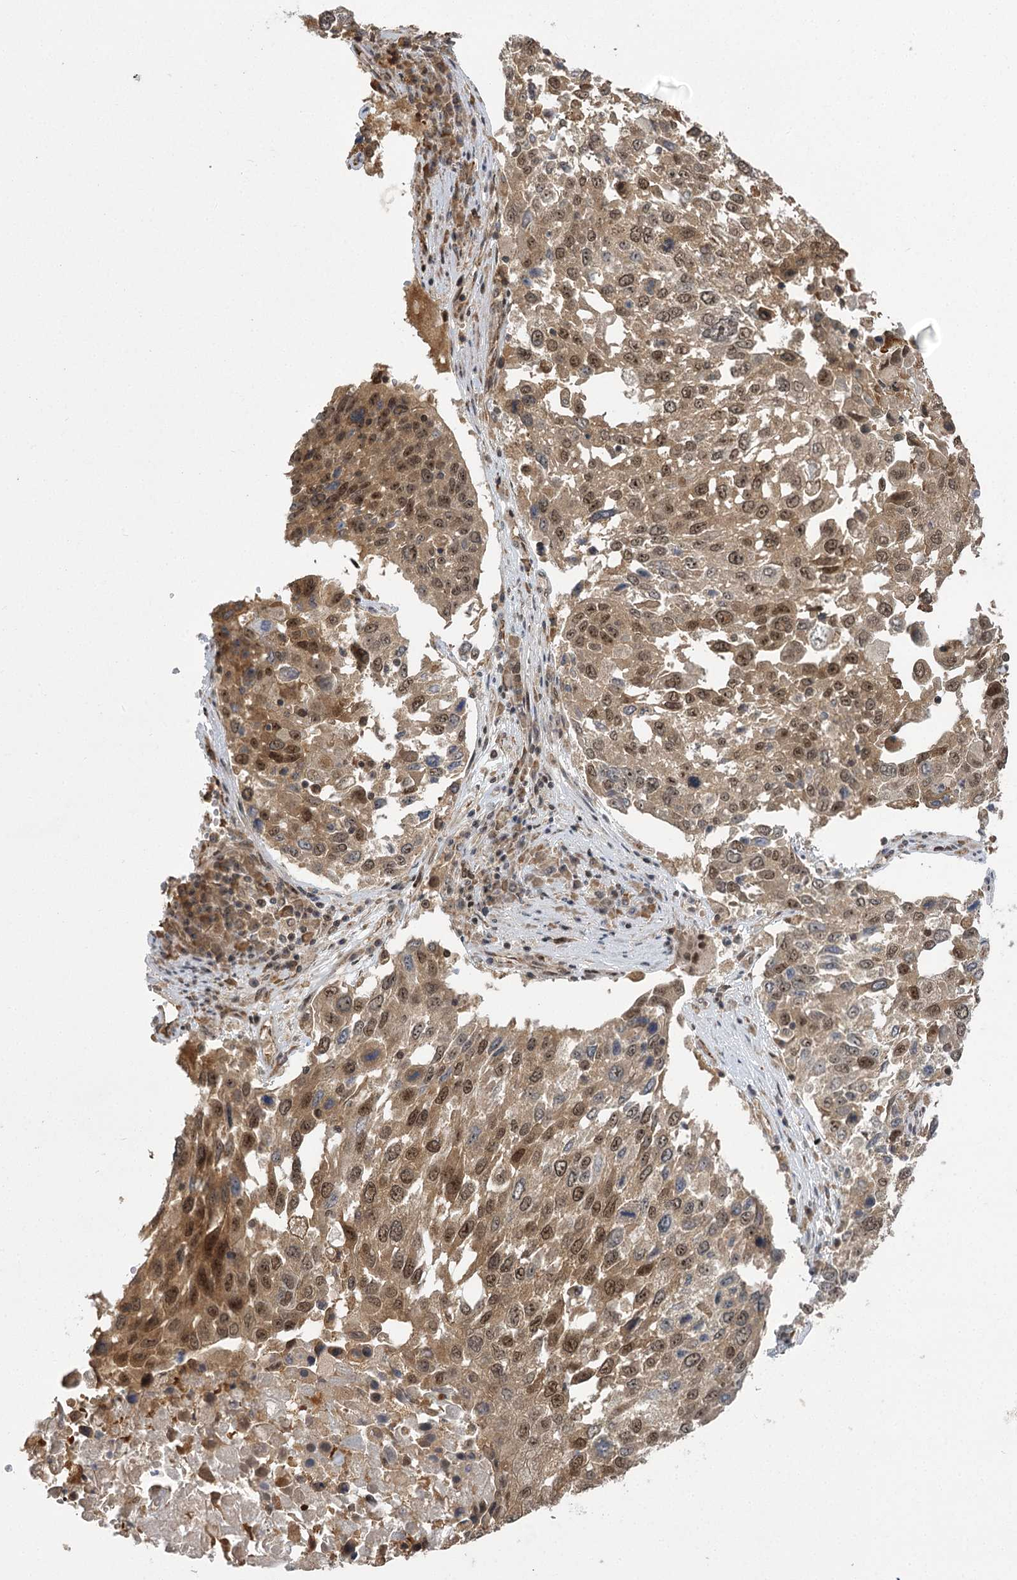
{"staining": {"intensity": "moderate", "quantity": ">75%", "location": "cytoplasmic/membranous,nuclear"}, "tissue": "lung cancer", "cell_type": "Tumor cells", "image_type": "cancer", "snomed": [{"axis": "morphology", "description": "Squamous cell carcinoma, NOS"}, {"axis": "topography", "description": "Lung"}], "caption": "The image shows a brown stain indicating the presence of a protein in the cytoplasmic/membranous and nuclear of tumor cells in lung cancer.", "gene": "SERGEF", "patient": {"sex": "male", "age": 65}}